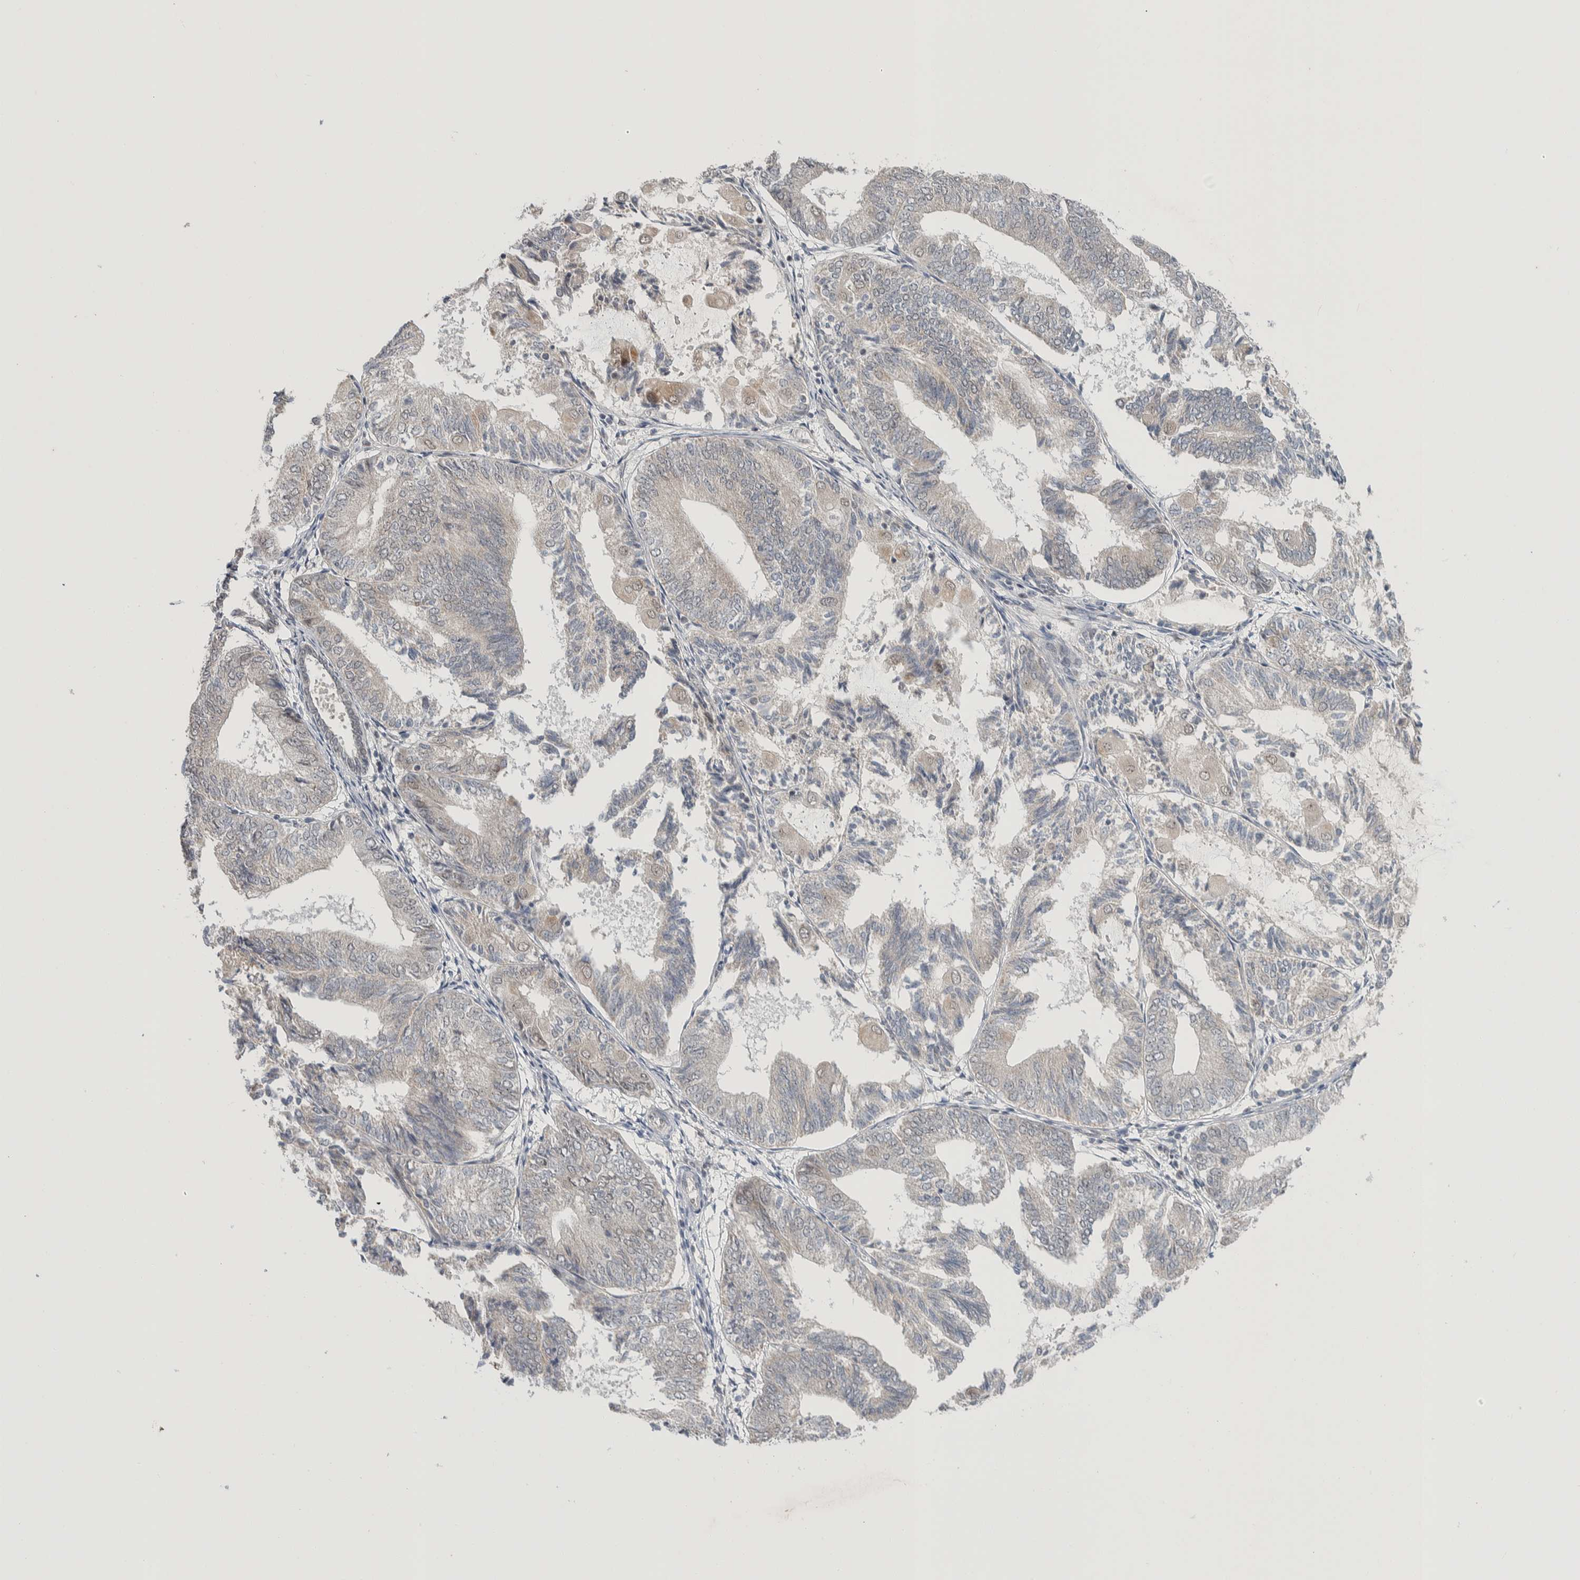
{"staining": {"intensity": "weak", "quantity": "<25%", "location": "nuclear"}, "tissue": "endometrial cancer", "cell_type": "Tumor cells", "image_type": "cancer", "snomed": [{"axis": "morphology", "description": "Adenocarcinoma, NOS"}, {"axis": "topography", "description": "Endometrium"}], "caption": "Adenocarcinoma (endometrial) was stained to show a protein in brown. There is no significant staining in tumor cells.", "gene": "CRAT", "patient": {"sex": "female", "age": 81}}